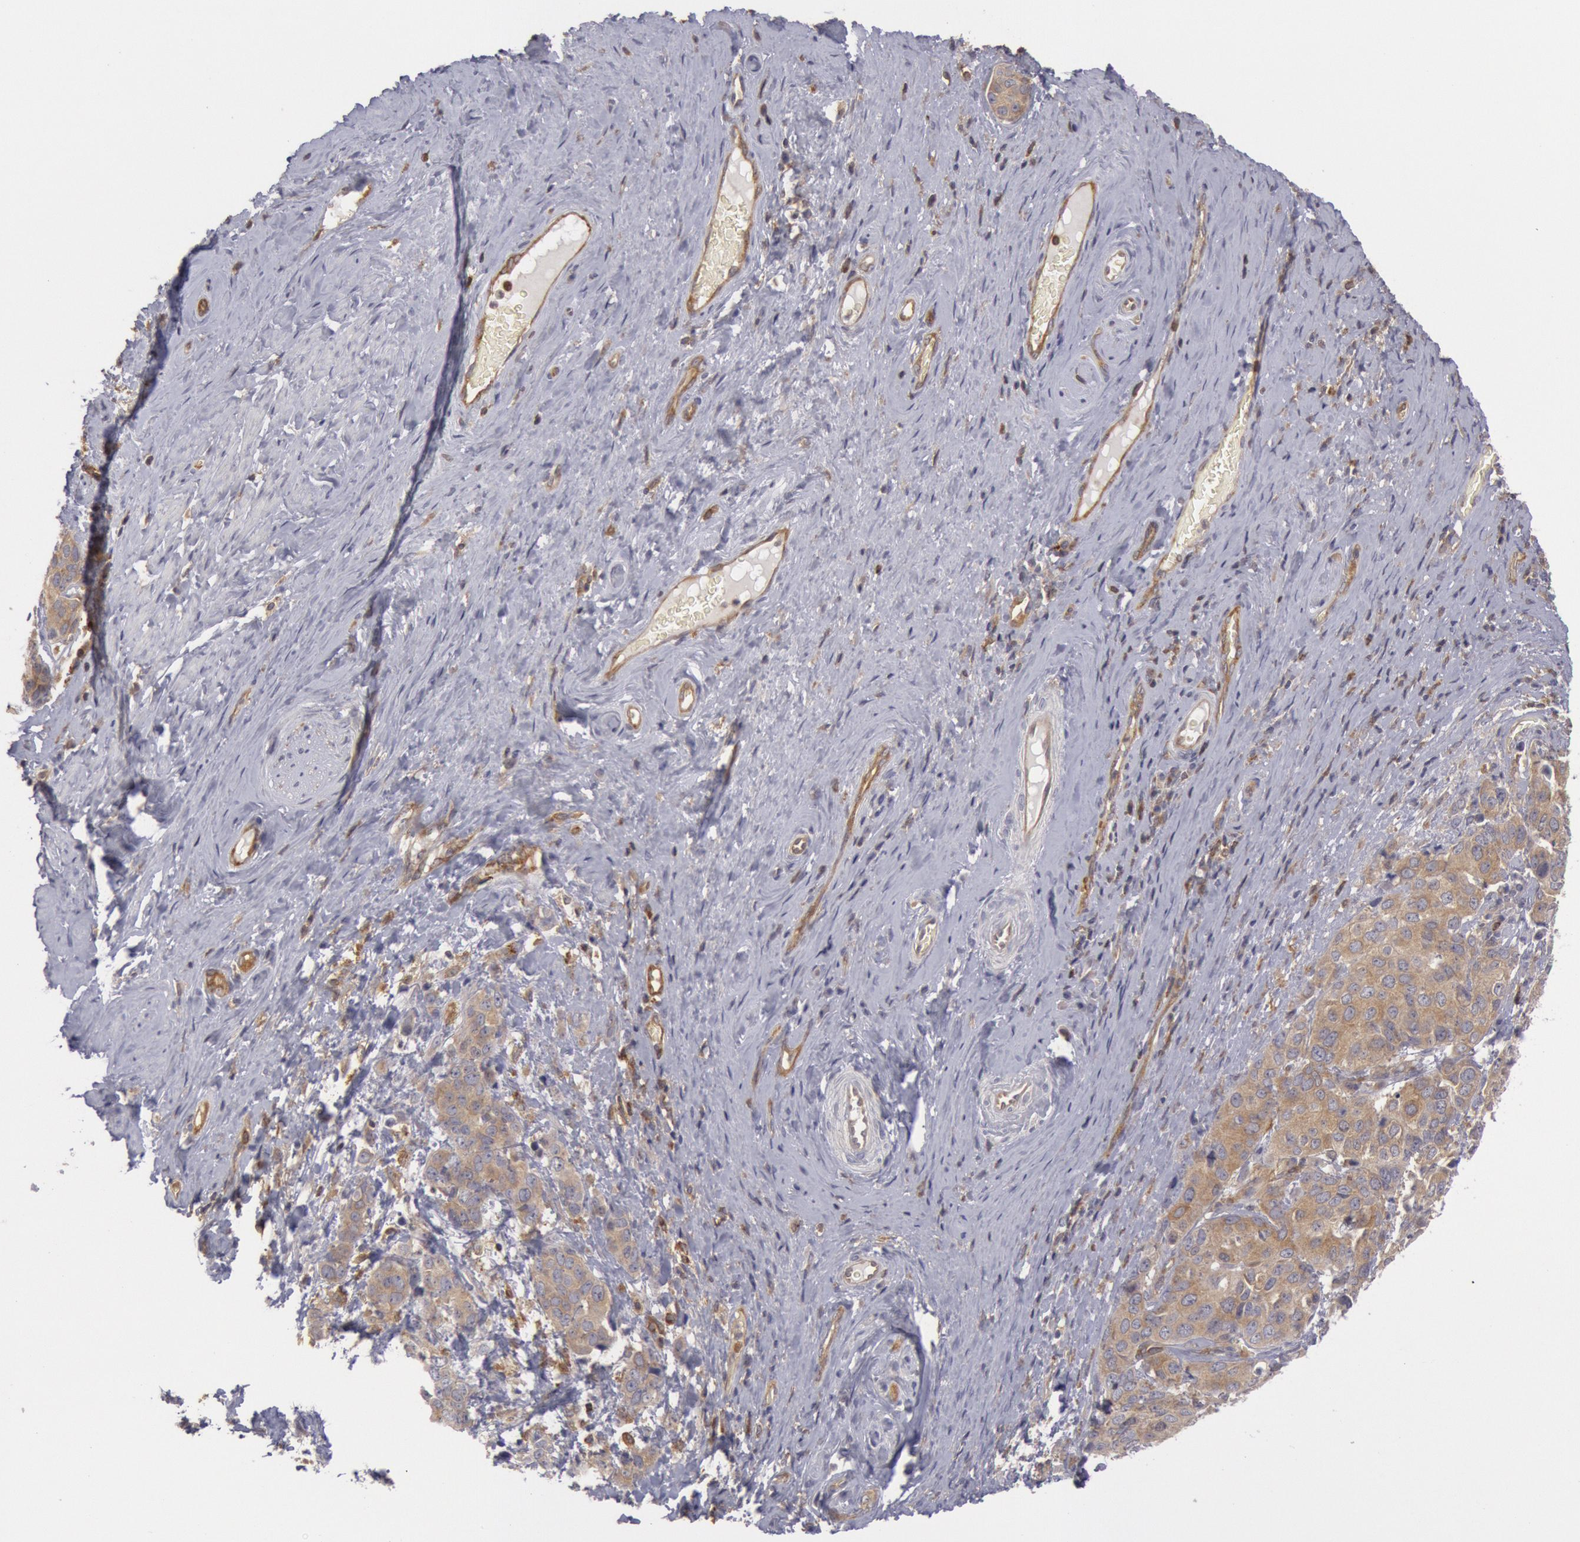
{"staining": {"intensity": "moderate", "quantity": ">75%", "location": "cytoplasmic/membranous"}, "tissue": "cervical cancer", "cell_type": "Tumor cells", "image_type": "cancer", "snomed": [{"axis": "morphology", "description": "Squamous cell carcinoma, NOS"}, {"axis": "topography", "description": "Cervix"}], "caption": "IHC photomicrograph of neoplastic tissue: human cervical squamous cell carcinoma stained using immunohistochemistry (IHC) exhibits medium levels of moderate protein expression localized specifically in the cytoplasmic/membranous of tumor cells, appearing as a cytoplasmic/membranous brown color.", "gene": "IKBKB", "patient": {"sex": "female", "age": 54}}